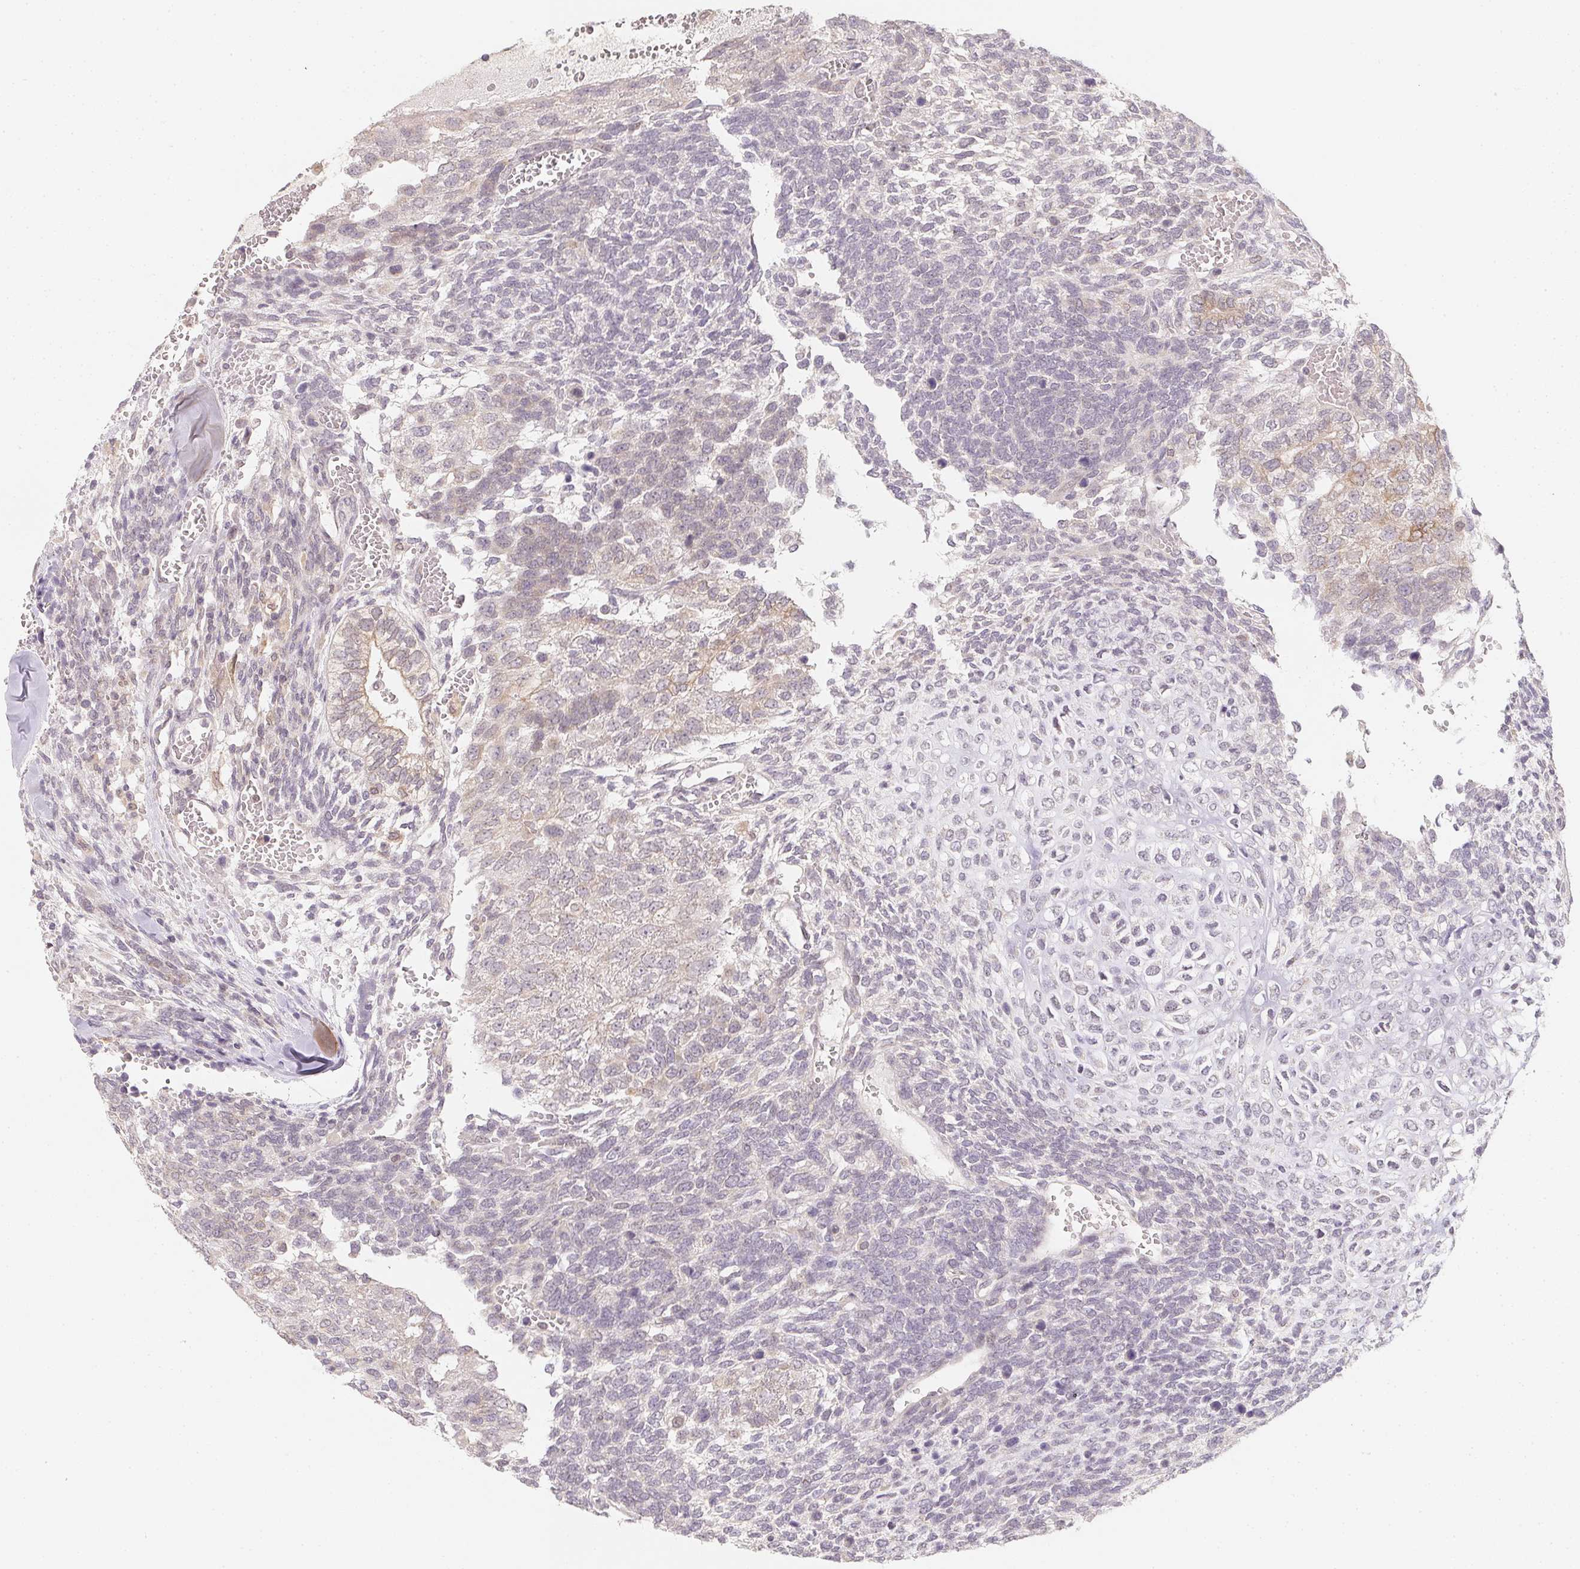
{"staining": {"intensity": "weak", "quantity": "<25%", "location": "cytoplasmic/membranous,nuclear"}, "tissue": "testis cancer", "cell_type": "Tumor cells", "image_type": "cancer", "snomed": [{"axis": "morphology", "description": "Normal tissue, NOS"}, {"axis": "morphology", "description": "Carcinoma, Embryonal, NOS"}, {"axis": "topography", "description": "Testis"}, {"axis": "topography", "description": "Epididymis"}], "caption": "DAB immunohistochemical staining of human testis cancer demonstrates no significant staining in tumor cells.", "gene": "SOAT1", "patient": {"sex": "male", "age": 23}}